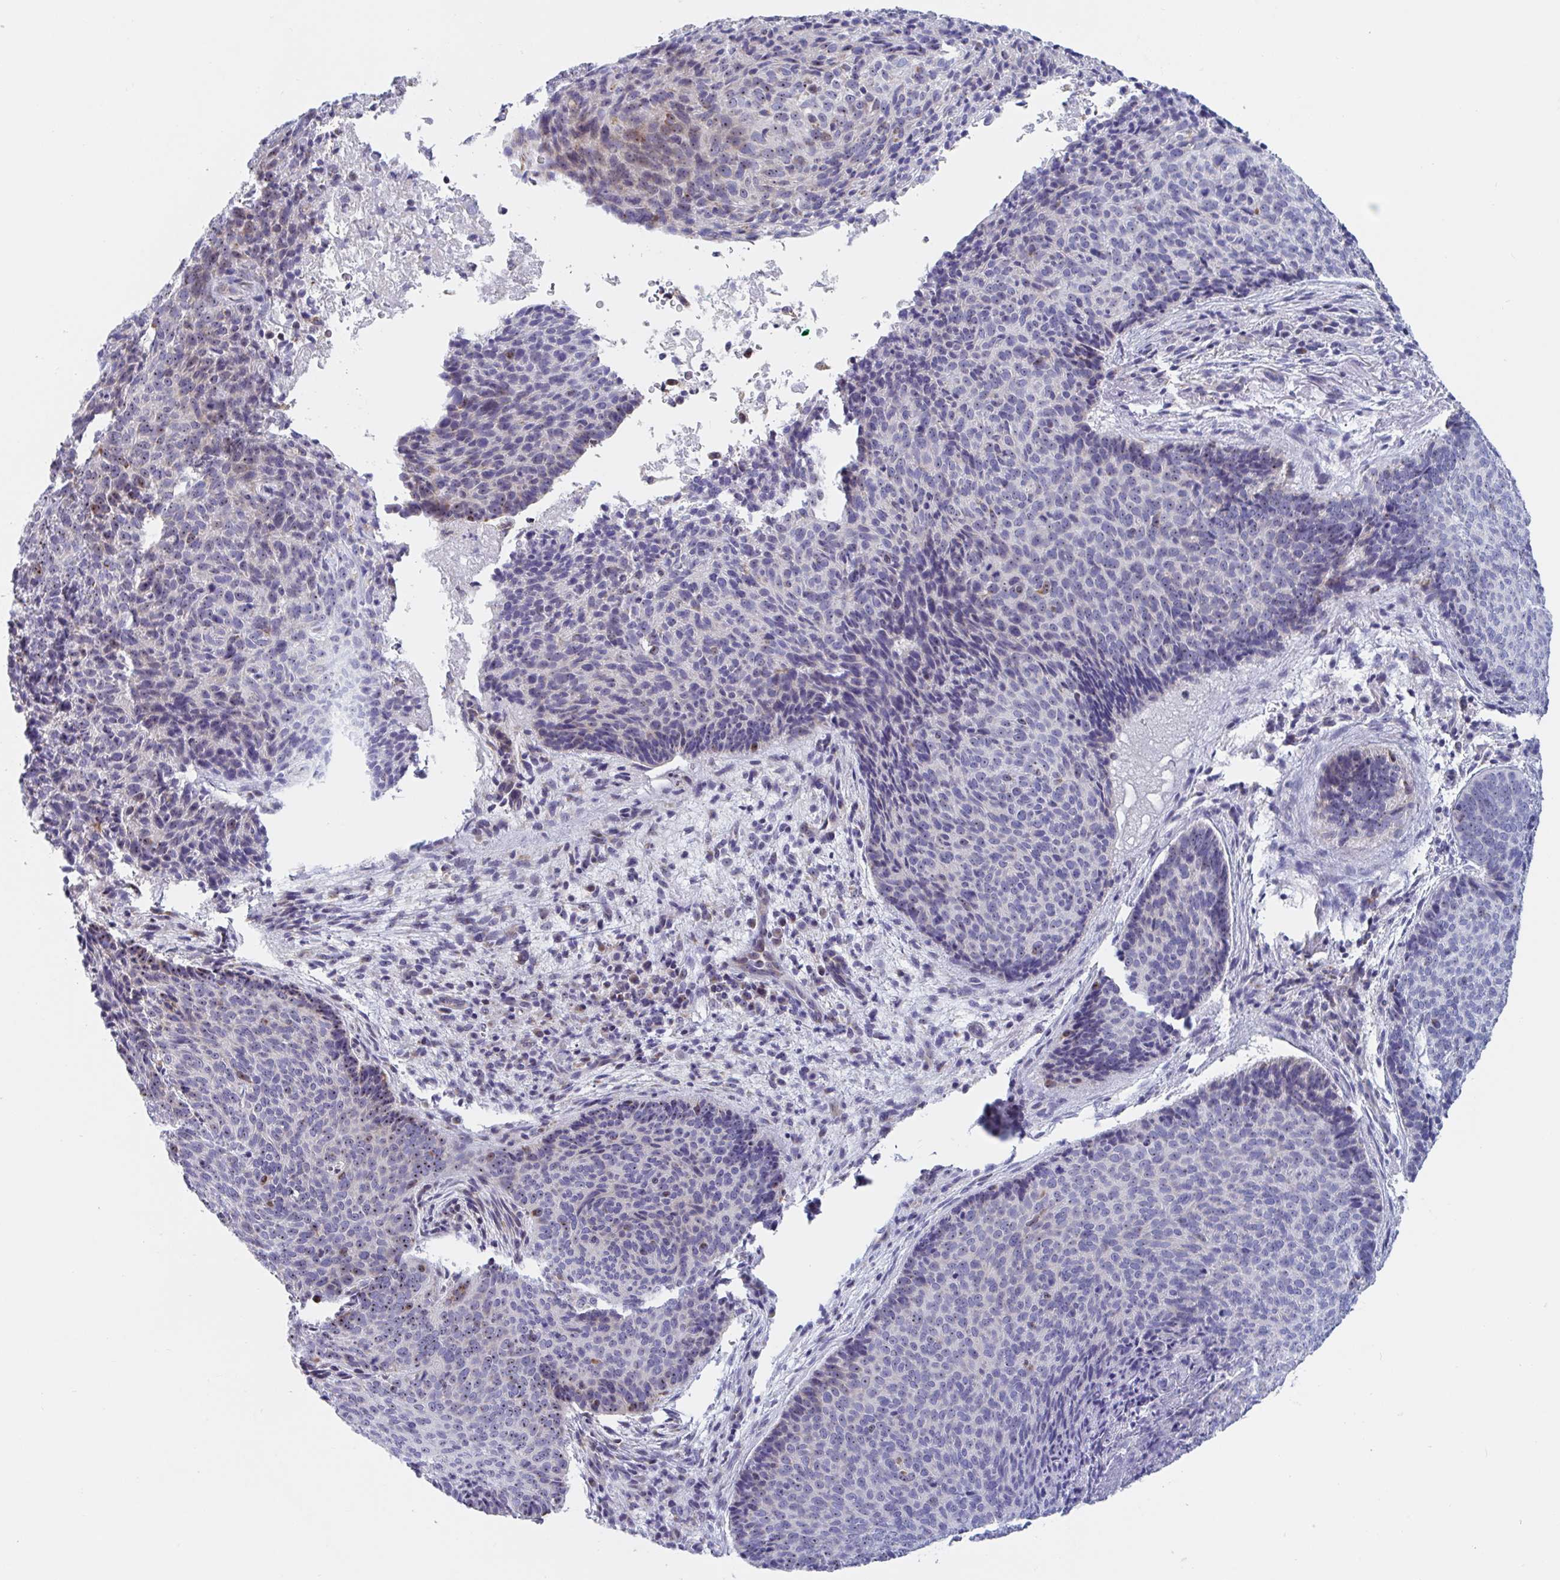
{"staining": {"intensity": "negative", "quantity": "none", "location": "none"}, "tissue": "skin cancer", "cell_type": "Tumor cells", "image_type": "cancer", "snomed": [{"axis": "morphology", "description": "Basal cell carcinoma"}, {"axis": "topography", "description": "Skin"}, {"axis": "topography", "description": "Skin of head"}], "caption": "Immunohistochemistry histopathology image of basal cell carcinoma (skin) stained for a protein (brown), which reveals no staining in tumor cells. Nuclei are stained in blue.", "gene": "MRPL53", "patient": {"sex": "female", "age": 92}}